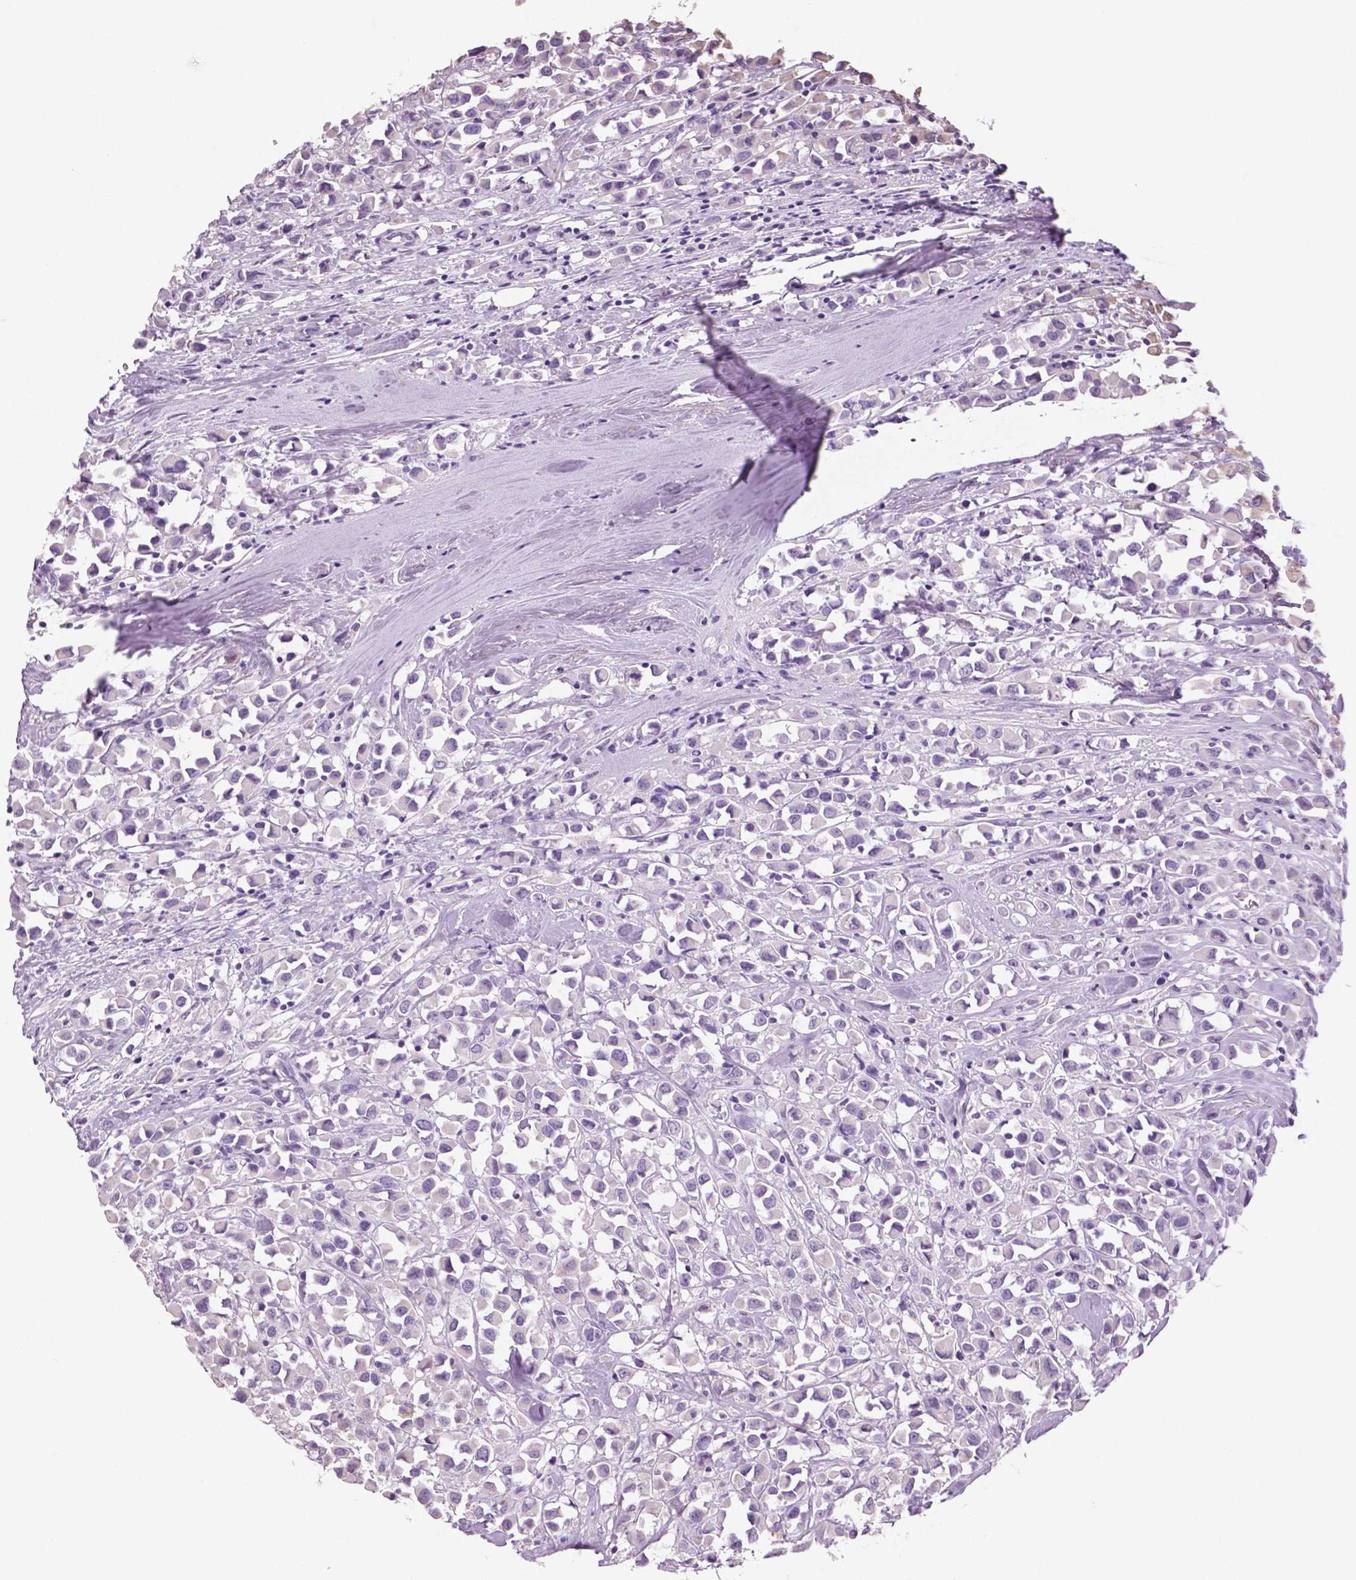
{"staining": {"intensity": "negative", "quantity": "none", "location": "none"}, "tissue": "breast cancer", "cell_type": "Tumor cells", "image_type": "cancer", "snomed": [{"axis": "morphology", "description": "Duct carcinoma"}, {"axis": "topography", "description": "Breast"}], "caption": "Immunohistochemistry image of neoplastic tissue: human breast infiltrating ductal carcinoma stained with DAB (3,3'-diaminobenzidine) exhibits no significant protein positivity in tumor cells. (DAB immunohistochemistry (IHC) with hematoxylin counter stain).", "gene": "DNAH12", "patient": {"sex": "female", "age": 61}}